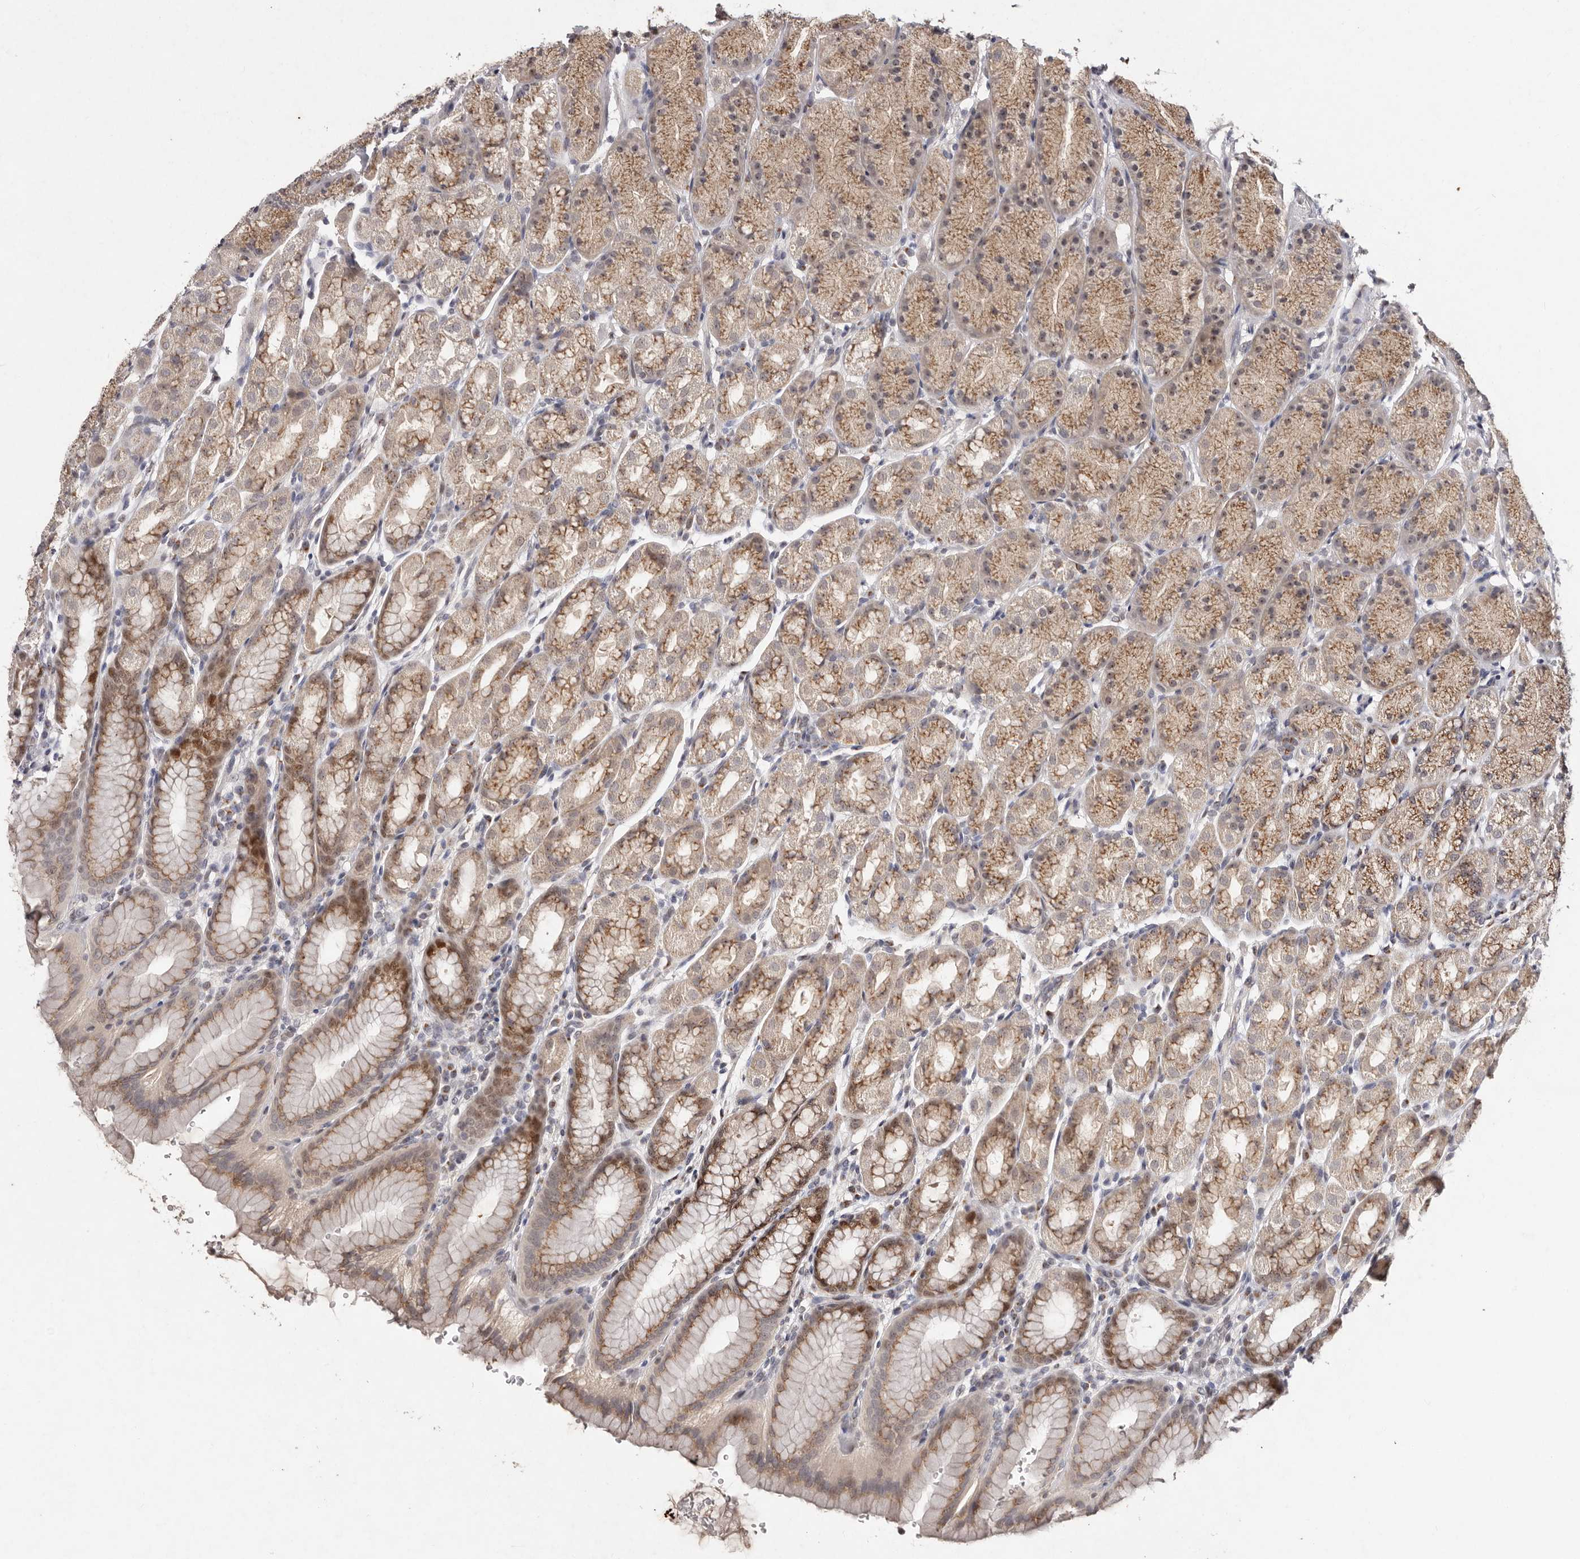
{"staining": {"intensity": "moderate", "quantity": ">75%", "location": "cytoplasmic/membranous,nuclear"}, "tissue": "stomach", "cell_type": "Glandular cells", "image_type": "normal", "snomed": [{"axis": "morphology", "description": "Normal tissue, NOS"}, {"axis": "topography", "description": "Stomach"}], "caption": "This is an image of immunohistochemistry (IHC) staining of benign stomach, which shows moderate staining in the cytoplasmic/membranous,nuclear of glandular cells.", "gene": "KLF7", "patient": {"sex": "male", "age": 42}}